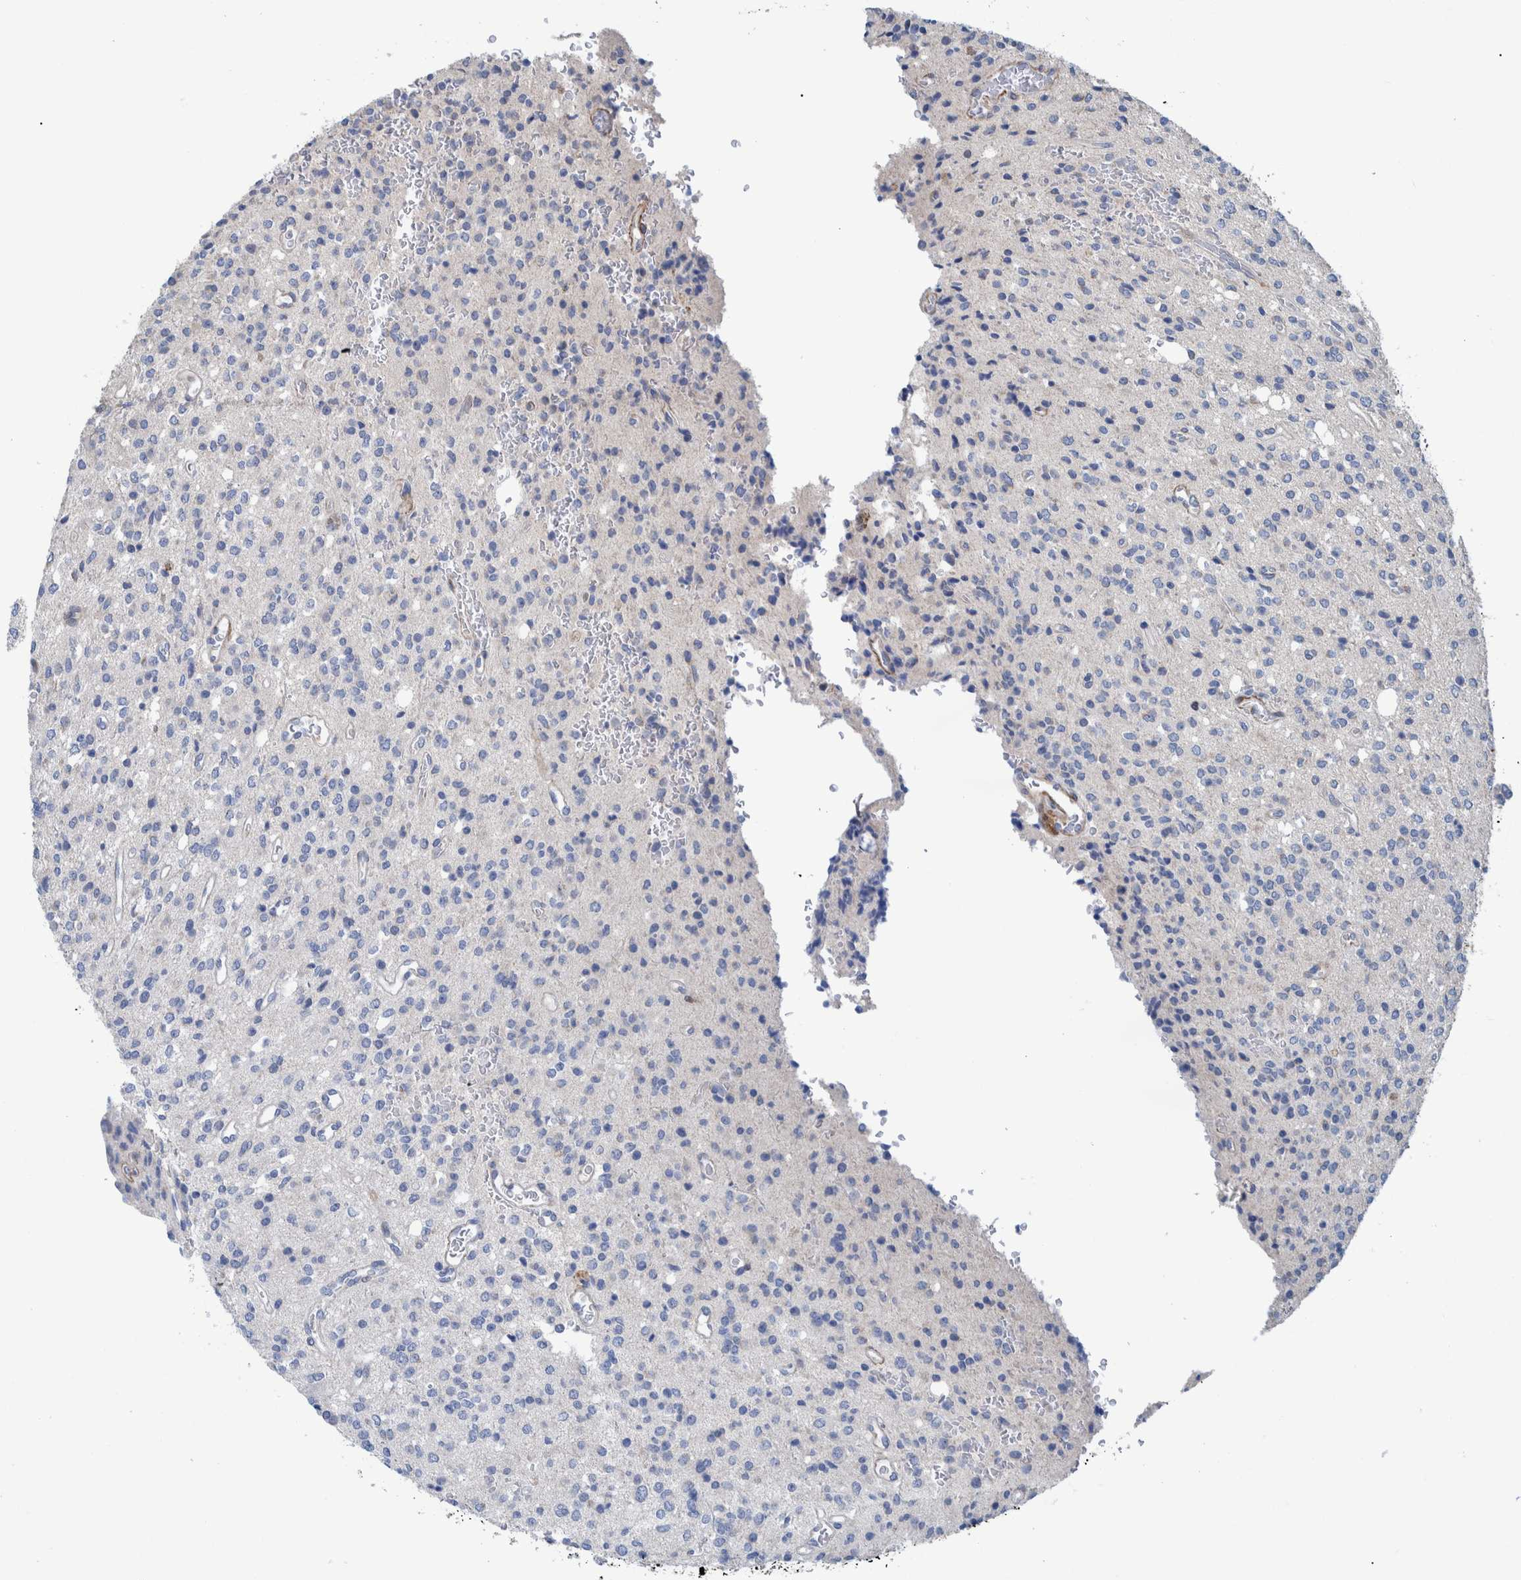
{"staining": {"intensity": "negative", "quantity": "none", "location": "none"}, "tissue": "glioma", "cell_type": "Tumor cells", "image_type": "cancer", "snomed": [{"axis": "morphology", "description": "Glioma, malignant, High grade"}, {"axis": "topography", "description": "Brain"}], "caption": "Glioma was stained to show a protein in brown. There is no significant staining in tumor cells.", "gene": "MKS1", "patient": {"sex": "male", "age": 34}}